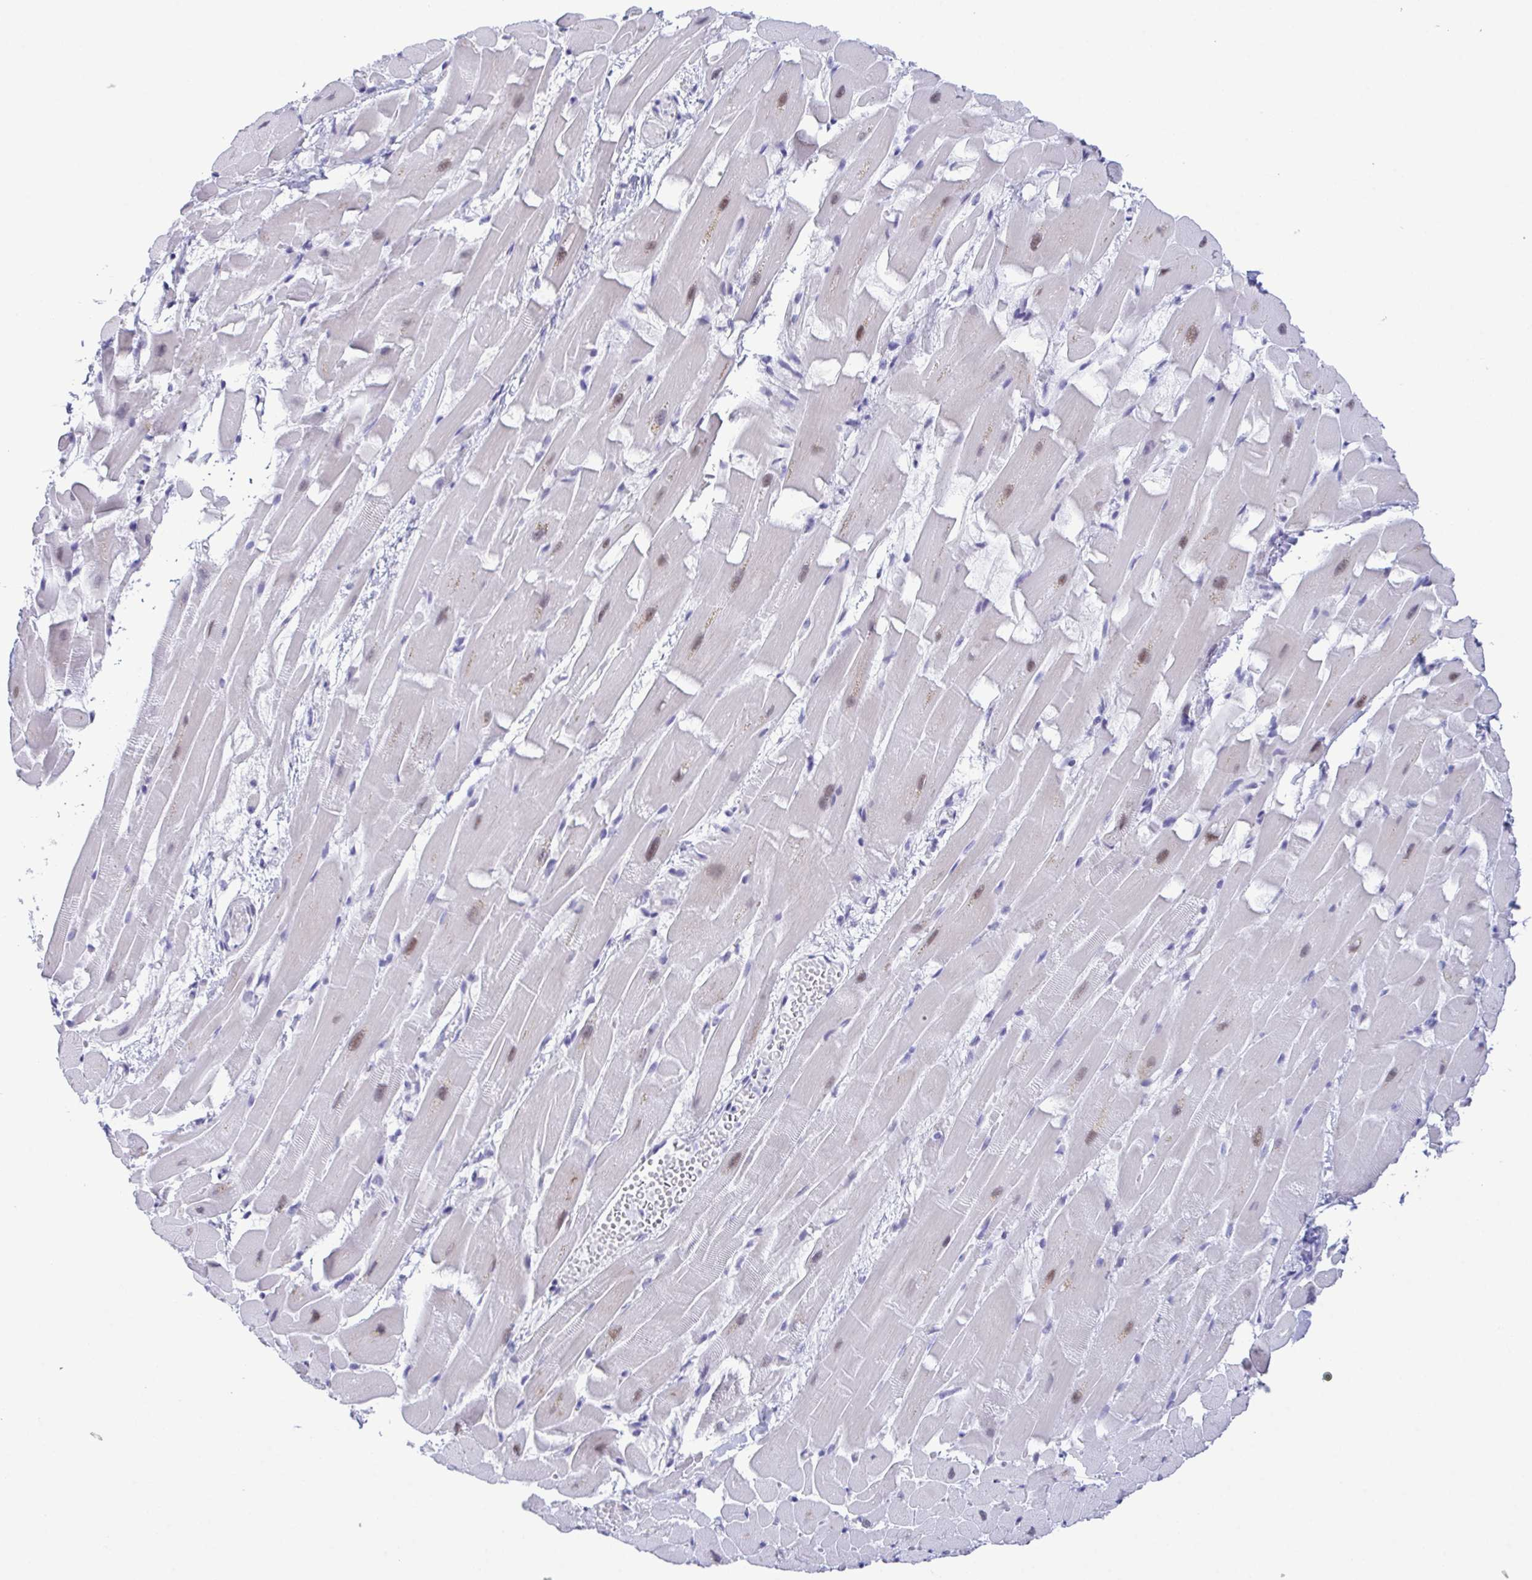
{"staining": {"intensity": "moderate", "quantity": "25%-75%", "location": "nuclear"}, "tissue": "heart muscle", "cell_type": "Cardiomyocytes", "image_type": "normal", "snomed": [{"axis": "morphology", "description": "Normal tissue, NOS"}, {"axis": "topography", "description": "Heart"}], "caption": "There is medium levels of moderate nuclear expression in cardiomyocytes of benign heart muscle, as demonstrated by immunohistochemical staining (brown color).", "gene": "SUGP2", "patient": {"sex": "male", "age": 37}}